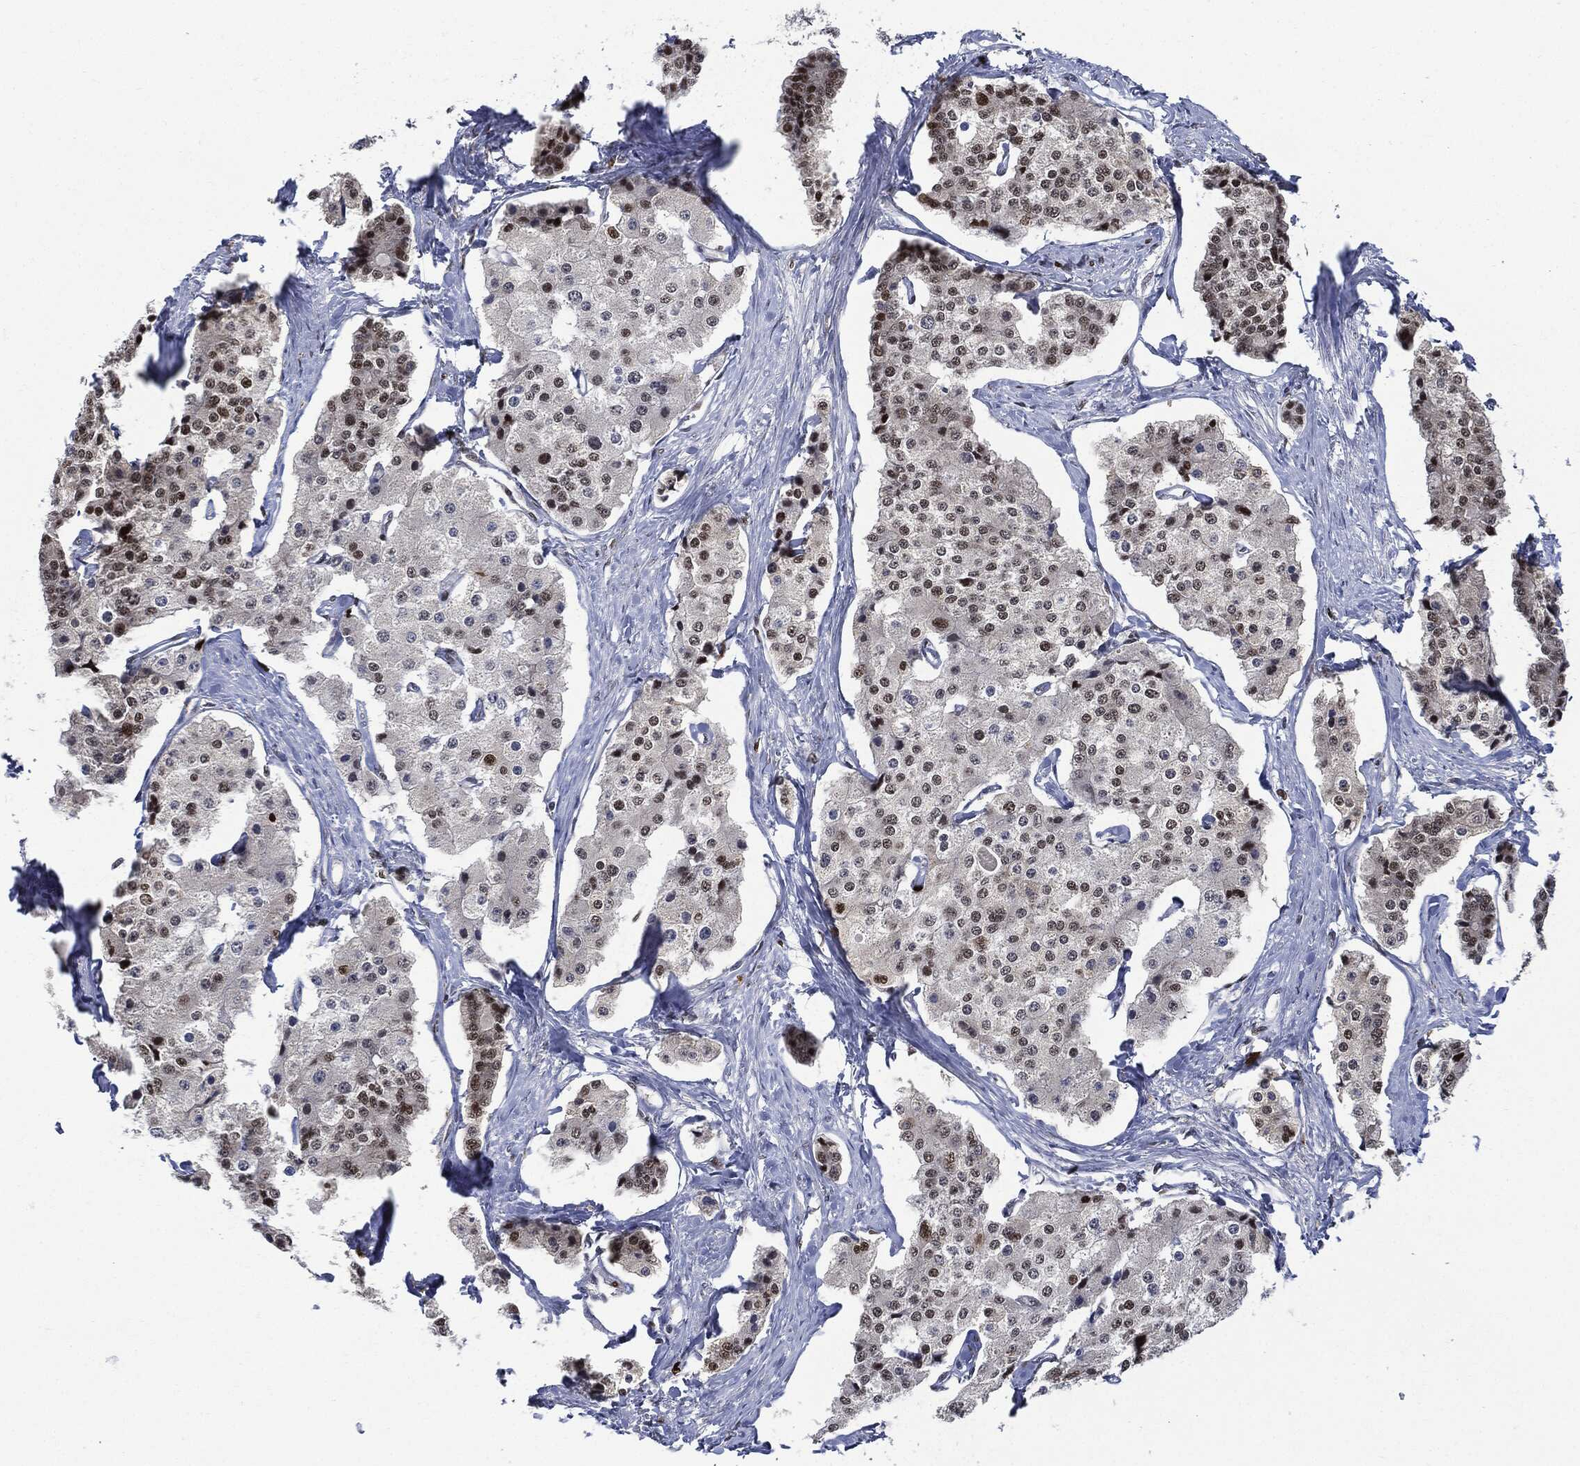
{"staining": {"intensity": "strong", "quantity": "<25%", "location": "nuclear"}, "tissue": "carcinoid", "cell_type": "Tumor cells", "image_type": "cancer", "snomed": [{"axis": "morphology", "description": "Carcinoid, malignant, NOS"}, {"axis": "topography", "description": "Small intestine"}], "caption": "A high-resolution image shows immunohistochemistry (IHC) staining of carcinoid, which demonstrates strong nuclear positivity in approximately <25% of tumor cells. (DAB (3,3'-diaminobenzidine) IHC, brown staining for protein, blue staining for nuclei).", "gene": "PCNA", "patient": {"sex": "female", "age": 65}}